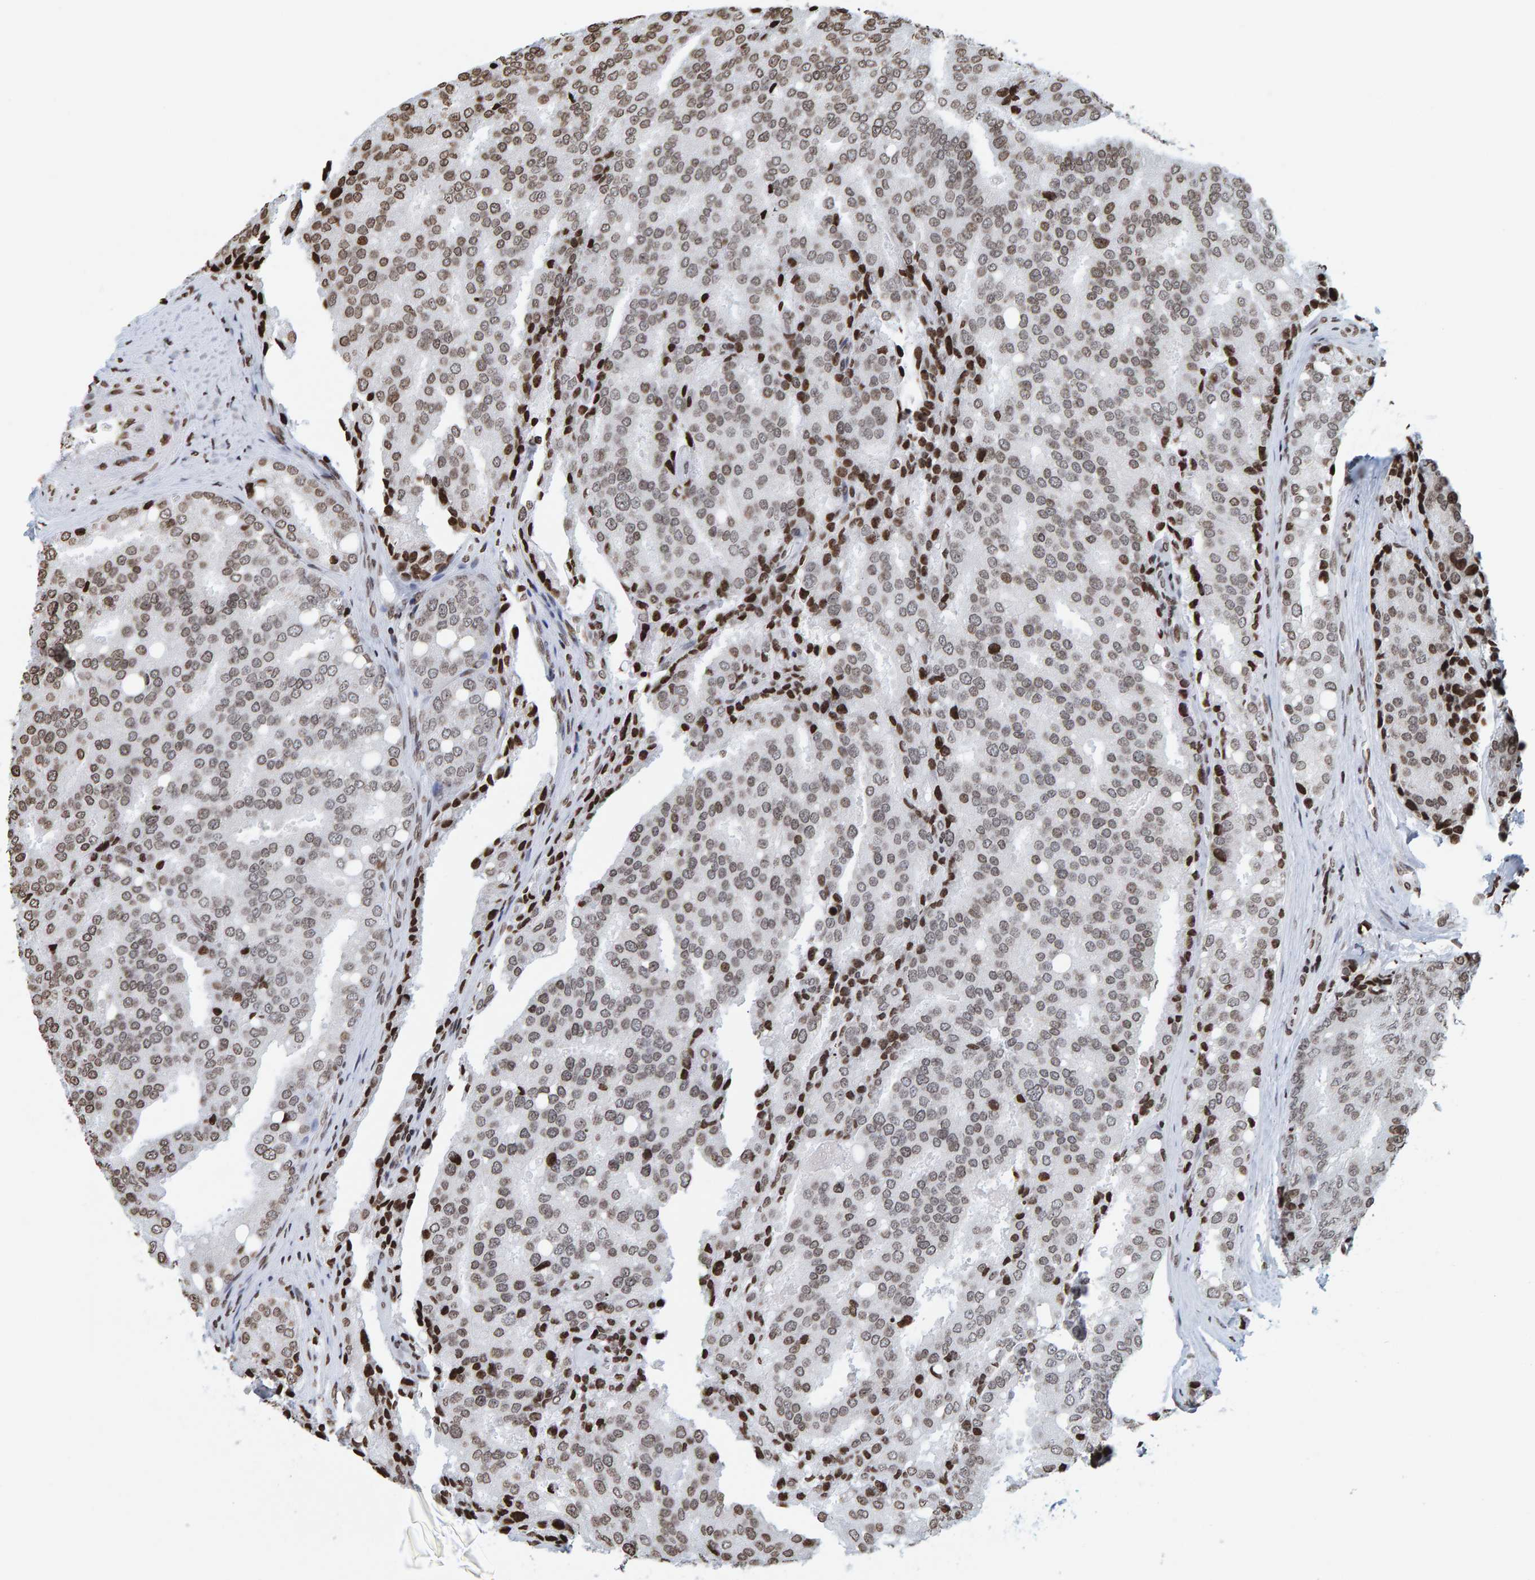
{"staining": {"intensity": "moderate", "quantity": "25%-75%", "location": "nuclear"}, "tissue": "prostate cancer", "cell_type": "Tumor cells", "image_type": "cancer", "snomed": [{"axis": "morphology", "description": "Adenocarcinoma, High grade"}, {"axis": "topography", "description": "Prostate"}], "caption": "The photomicrograph reveals a brown stain indicating the presence of a protein in the nuclear of tumor cells in prostate high-grade adenocarcinoma. Ihc stains the protein of interest in brown and the nuclei are stained blue.", "gene": "BRF2", "patient": {"sex": "male", "age": 50}}